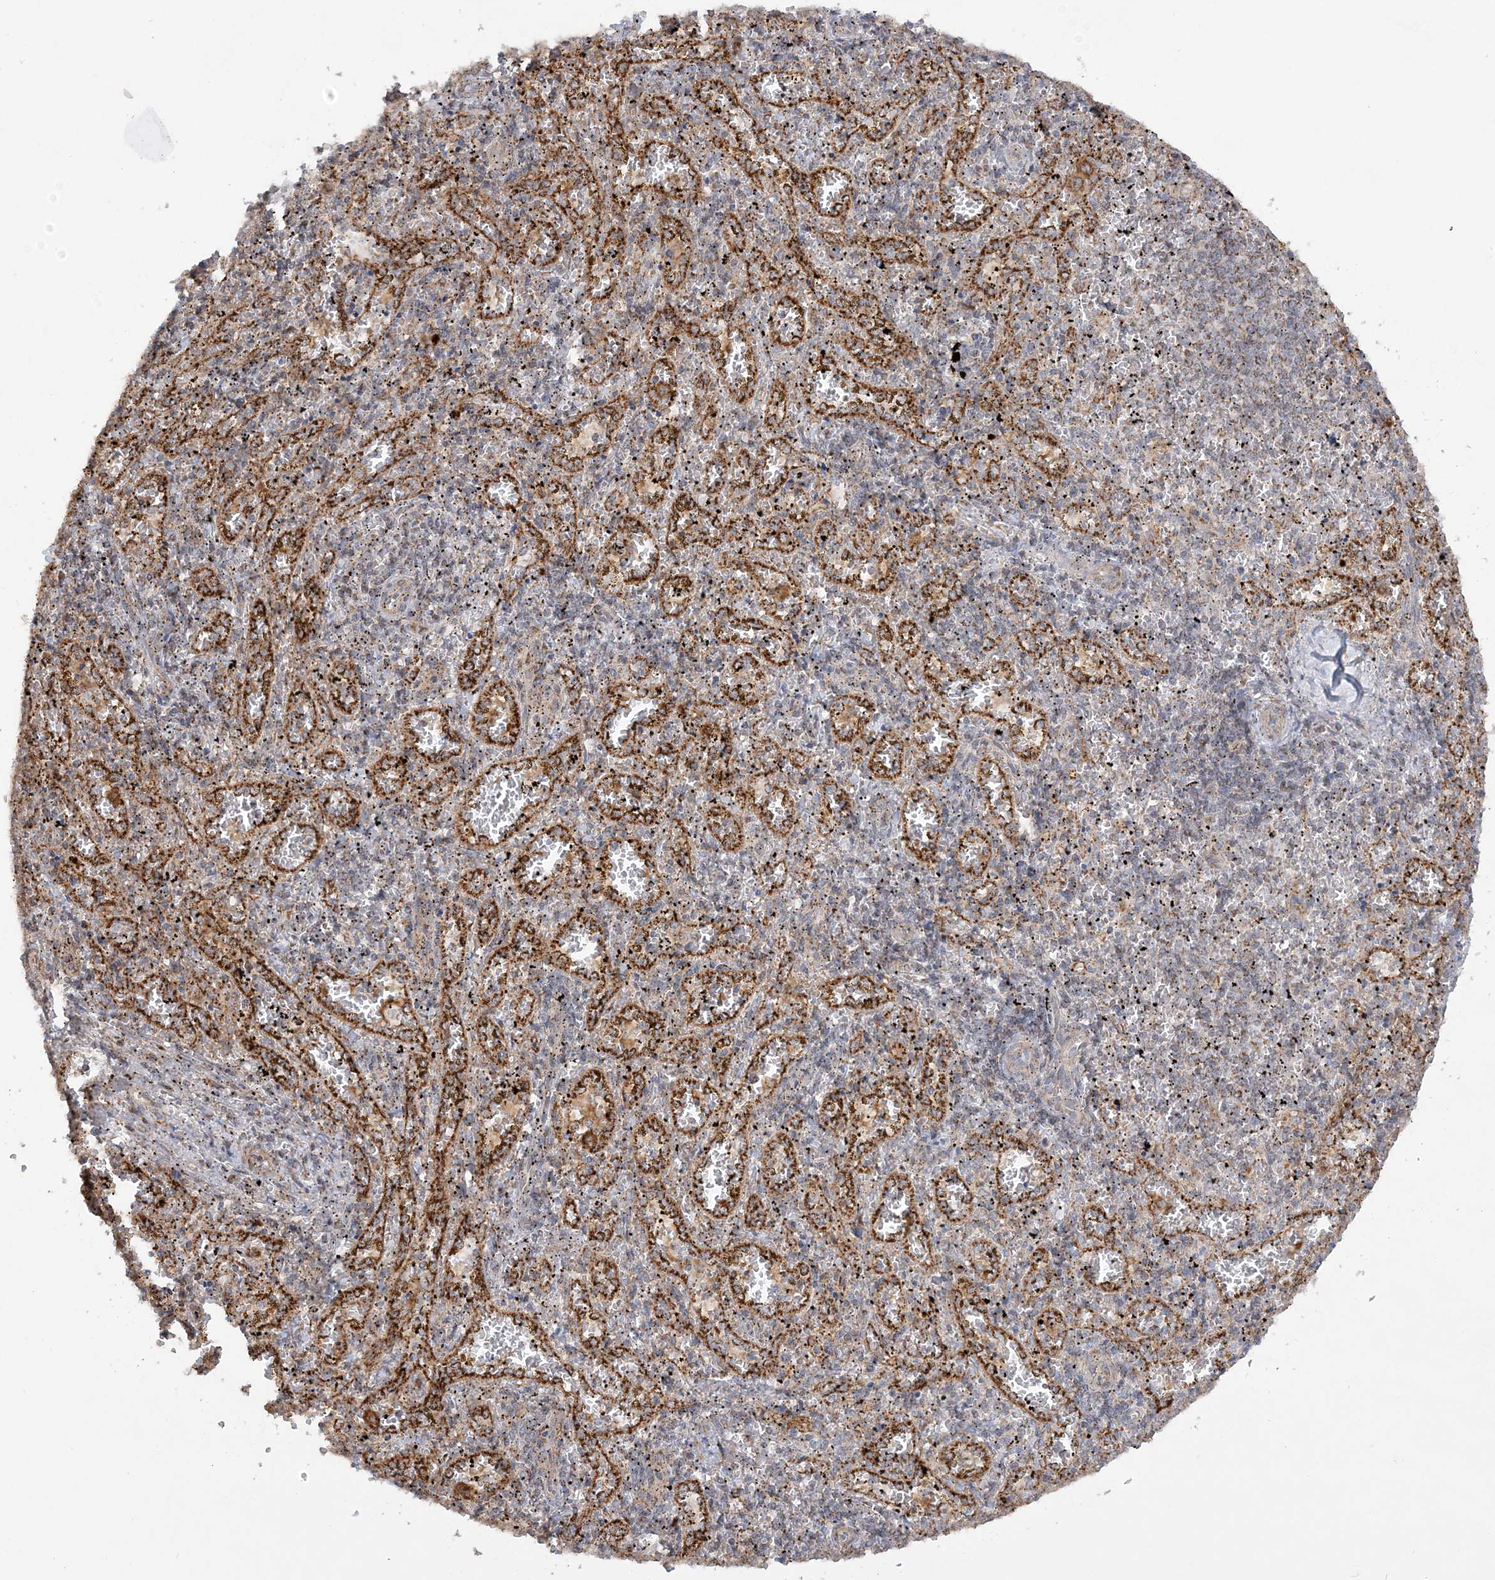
{"staining": {"intensity": "weak", "quantity": "25%-75%", "location": "cytoplasmic/membranous"}, "tissue": "spleen", "cell_type": "Cells in red pulp", "image_type": "normal", "snomed": [{"axis": "morphology", "description": "Normal tissue, NOS"}, {"axis": "topography", "description": "Spleen"}], "caption": "IHC of benign spleen reveals low levels of weak cytoplasmic/membranous expression in approximately 25%-75% of cells in red pulp.", "gene": "SCLT1", "patient": {"sex": "male", "age": 11}}